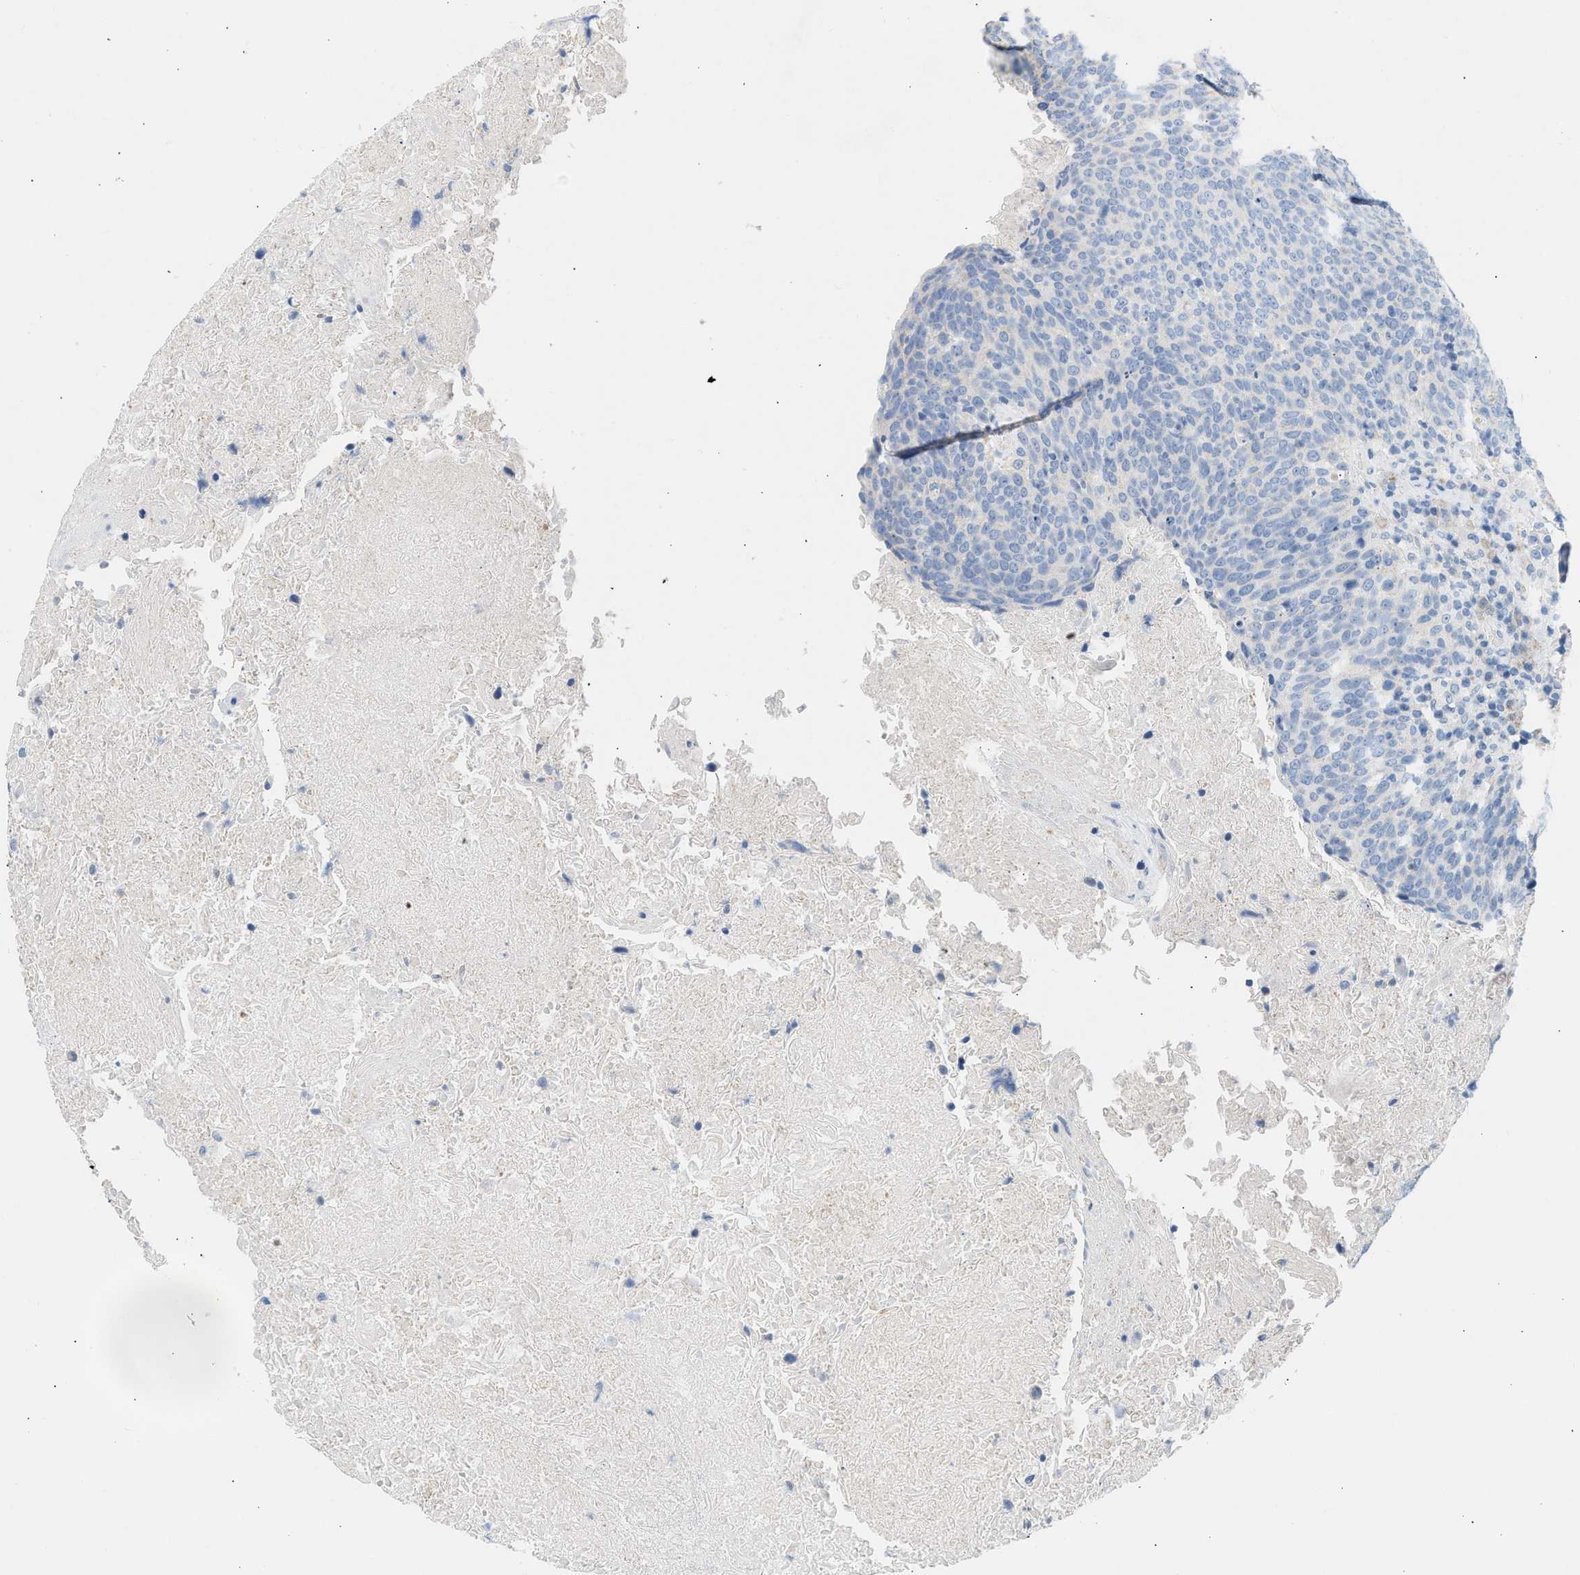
{"staining": {"intensity": "negative", "quantity": "none", "location": "none"}, "tissue": "head and neck cancer", "cell_type": "Tumor cells", "image_type": "cancer", "snomed": [{"axis": "morphology", "description": "Squamous cell carcinoma, NOS"}, {"axis": "morphology", "description": "Squamous cell carcinoma, metastatic, NOS"}, {"axis": "topography", "description": "Lymph node"}, {"axis": "topography", "description": "Head-Neck"}], "caption": "Immunohistochemistry (IHC) of head and neck cancer (squamous cell carcinoma) reveals no expression in tumor cells.", "gene": "NDUFS8", "patient": {"sex": "male", "age": 62}}